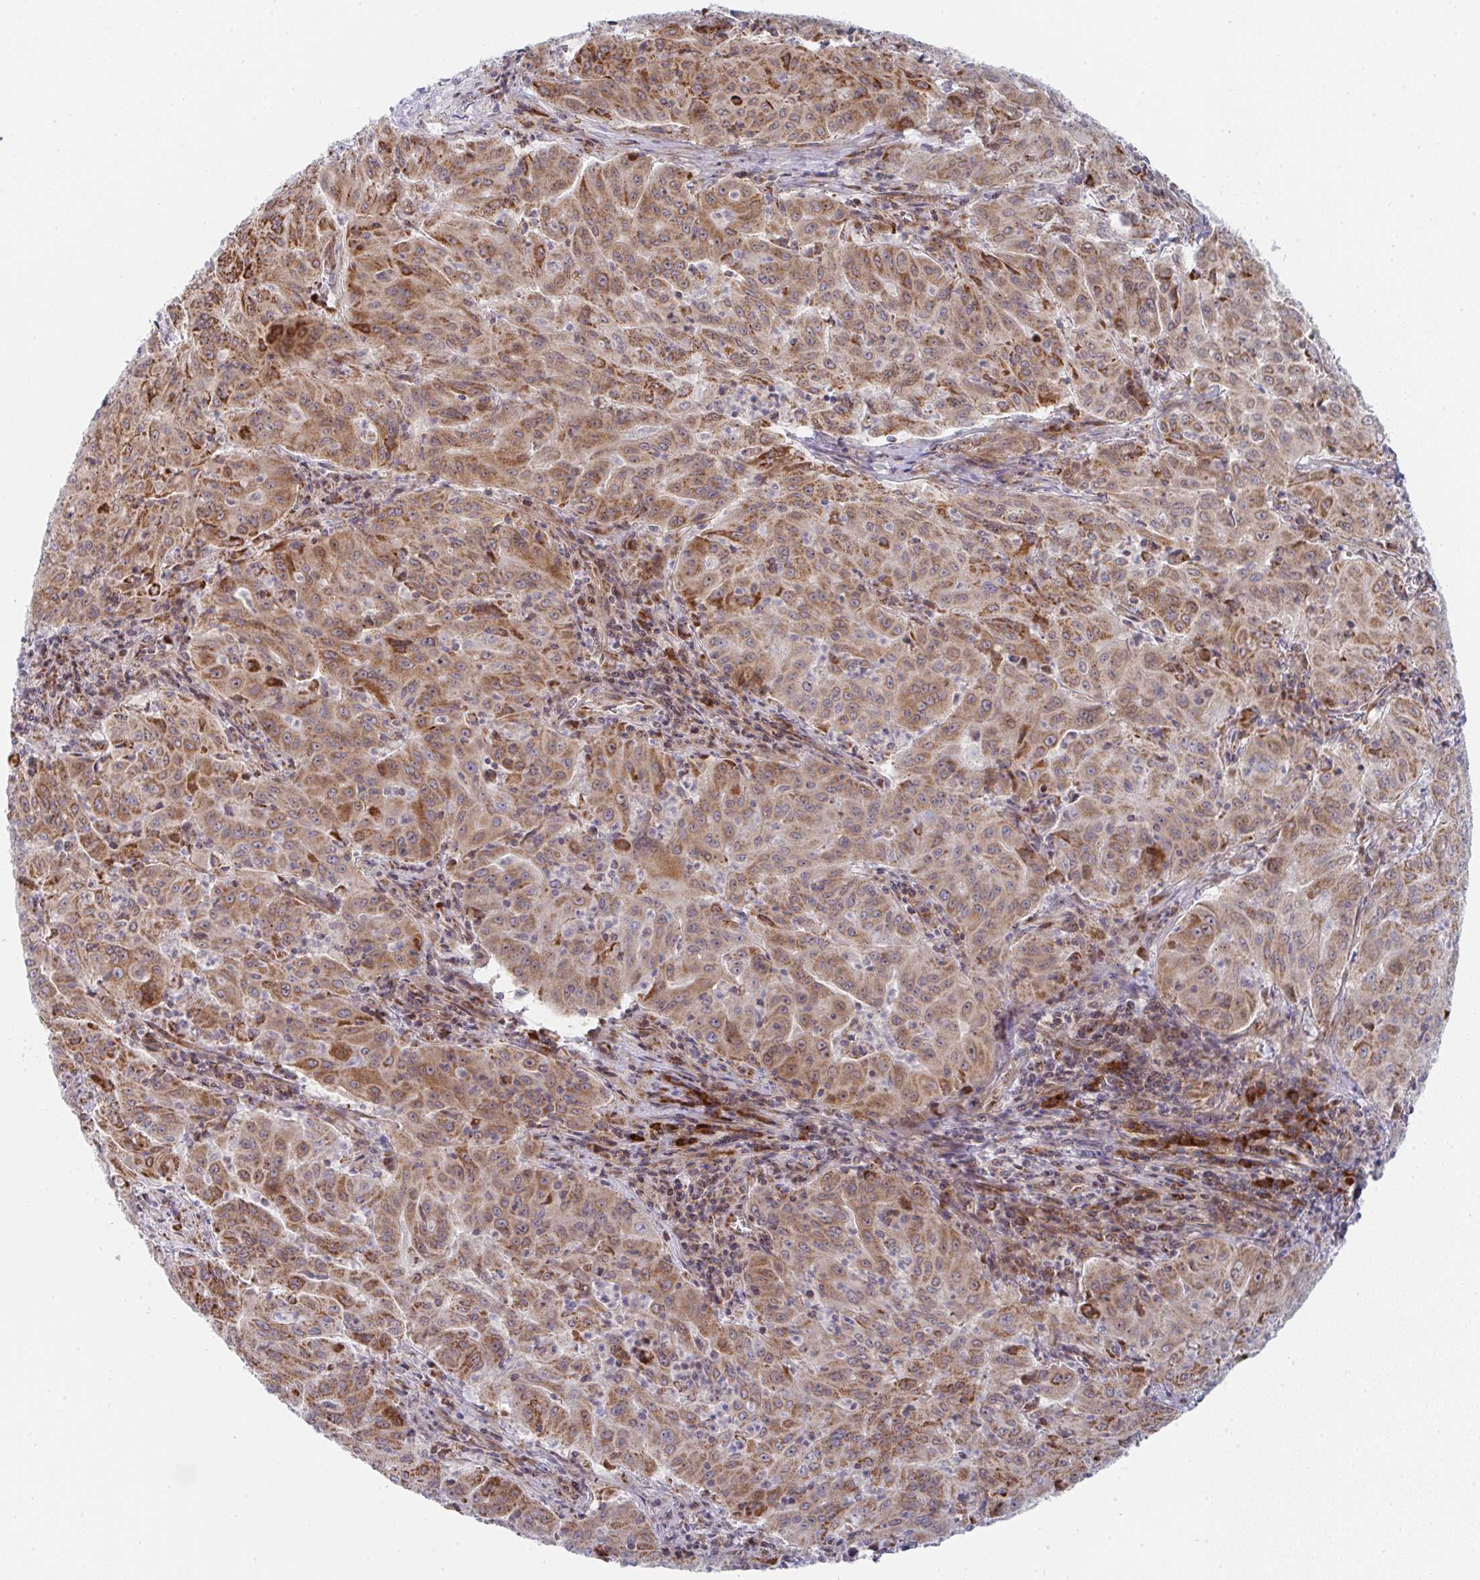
{"staining": {"intensity": "moderate", "quantity": ">75%", "location": "cytoplasmic/membranous"}, "tissue": "pancreatic cancer", "cell_type": "Tumor cells", "image_type": "cancer", "snomed": [{"axis": "morphology", "description": "Adenocarcinoma, NOS"}, {"axis": "topography", "description": "Pancreas"}], "caption": "This is a micrograph of immunohistochemistry (IHC) staining of pancreatic adenocarcinoma, which shows moderate expression in the cytoplasmic/membranous of tumor cells.", "gene": "PRKCH", "patient": {"sex": "male", "age": 63}}